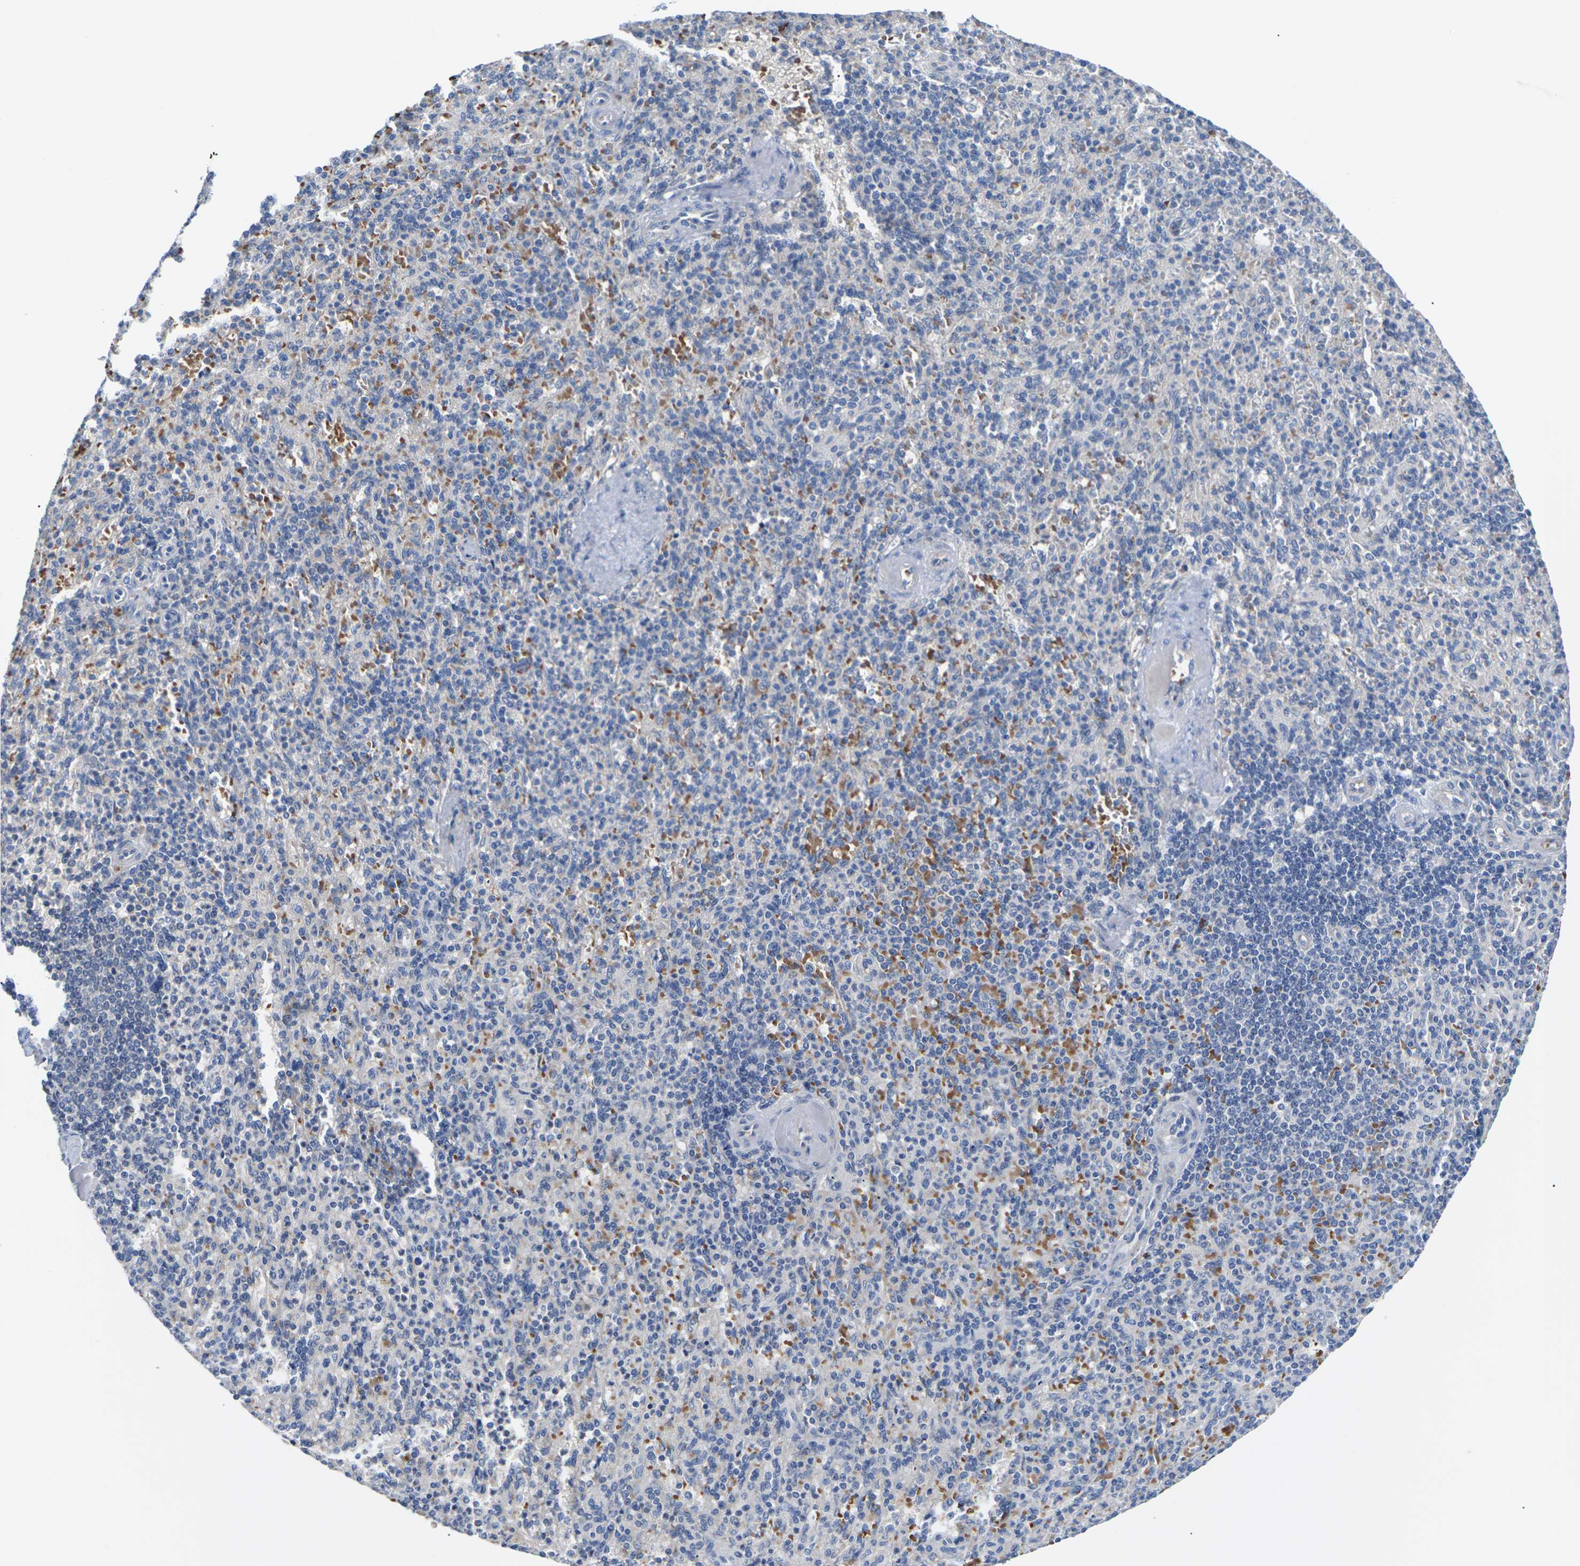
{"staining": {"intensity": "negative", "quantity": "none", "location": "none"}, "tissue": "spleen", "cell_type": "Cells in red pulp", "image_type": "normal", "snomed": [{"axis": "morphology", "description": "Normal tissue, NOS"}, {"axis": "topography", "description": "Spleen"}], "caption": "This is an IHC histopathology image of benign human spleen. There is no expression in cells in red pulp.", "gene": "TMCO4", "patient": {"sex": "female", "age": 74}}